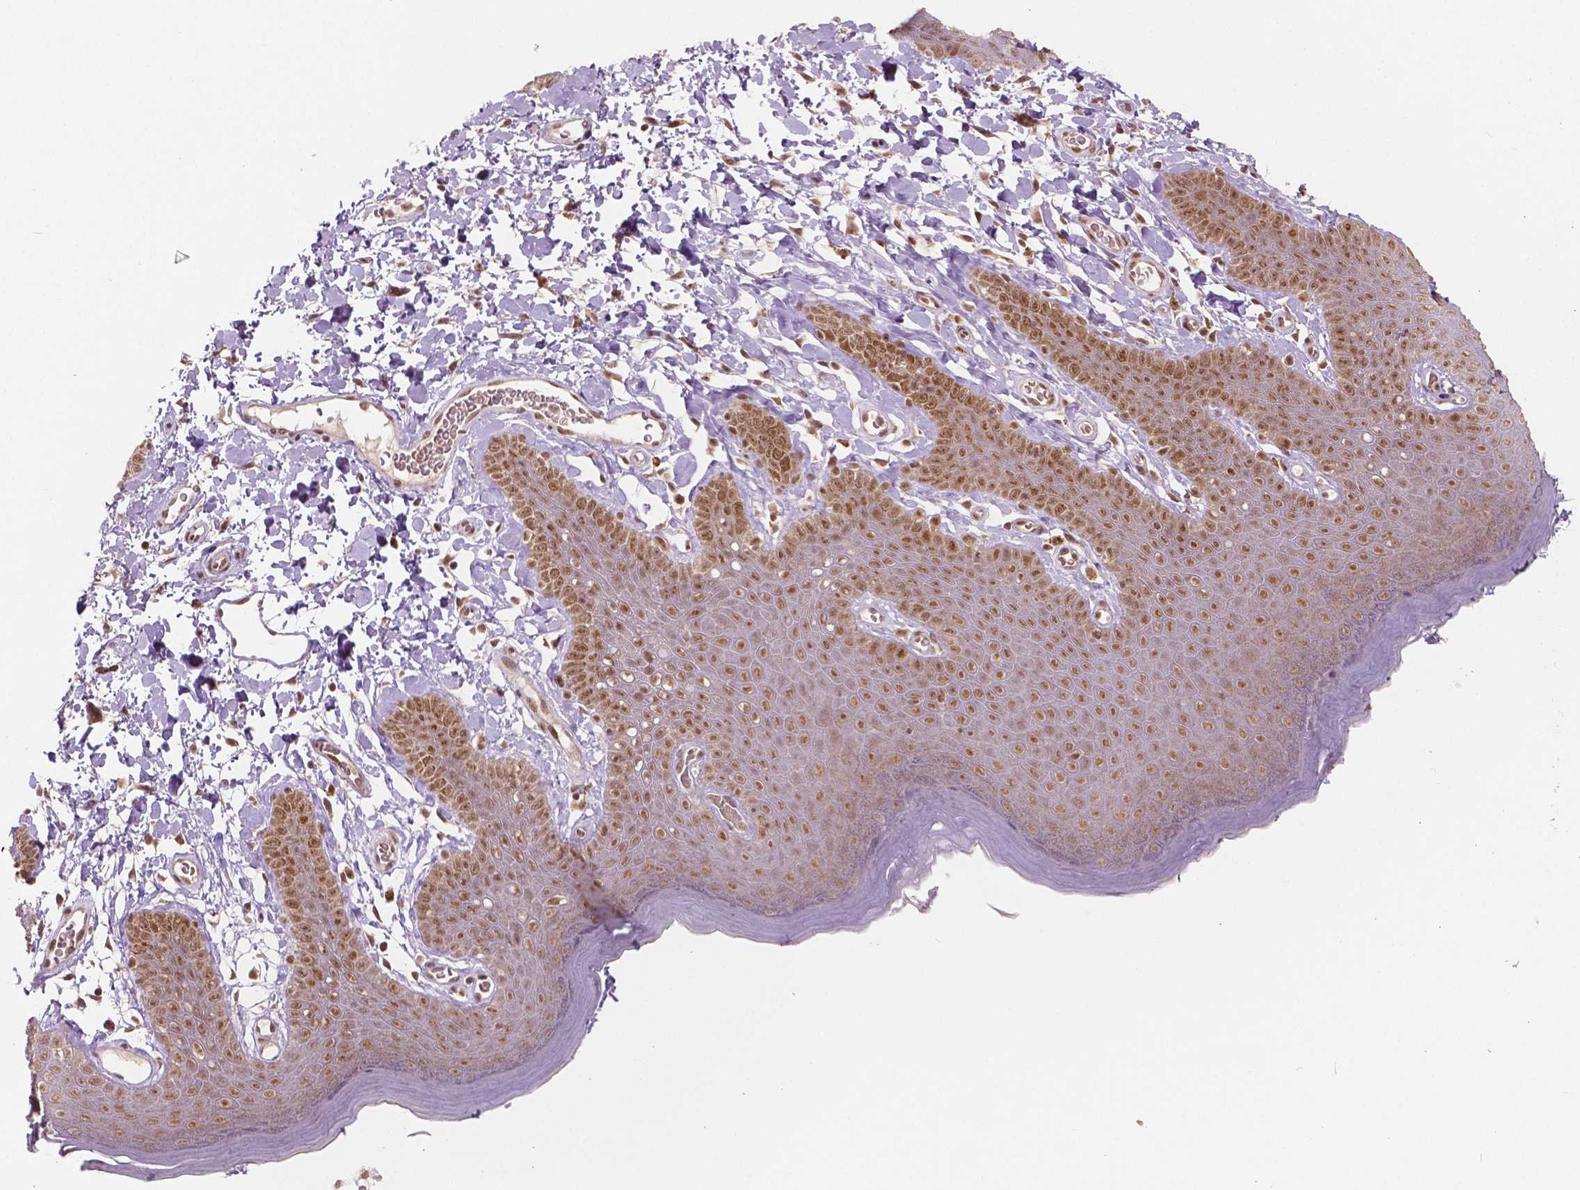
{"staining": {"intensity": "moderate", "quantity": ">75%", "location": "nuclear"}, "tissue": "skin", "cell_type": "Epidermal cells", "image_type": "normal", "snomed": [{"axis": "morphology", "description": "Normal tissue, NOS"}, {"axis": "topography", "description": "Anal"}], "caption": "Skin stained with a brown dye shows moderate nuclear positive positivity in about >75% of epidermal cells.", "gene": "NSD2", "patient": {"sex": "male", "age": 53}}